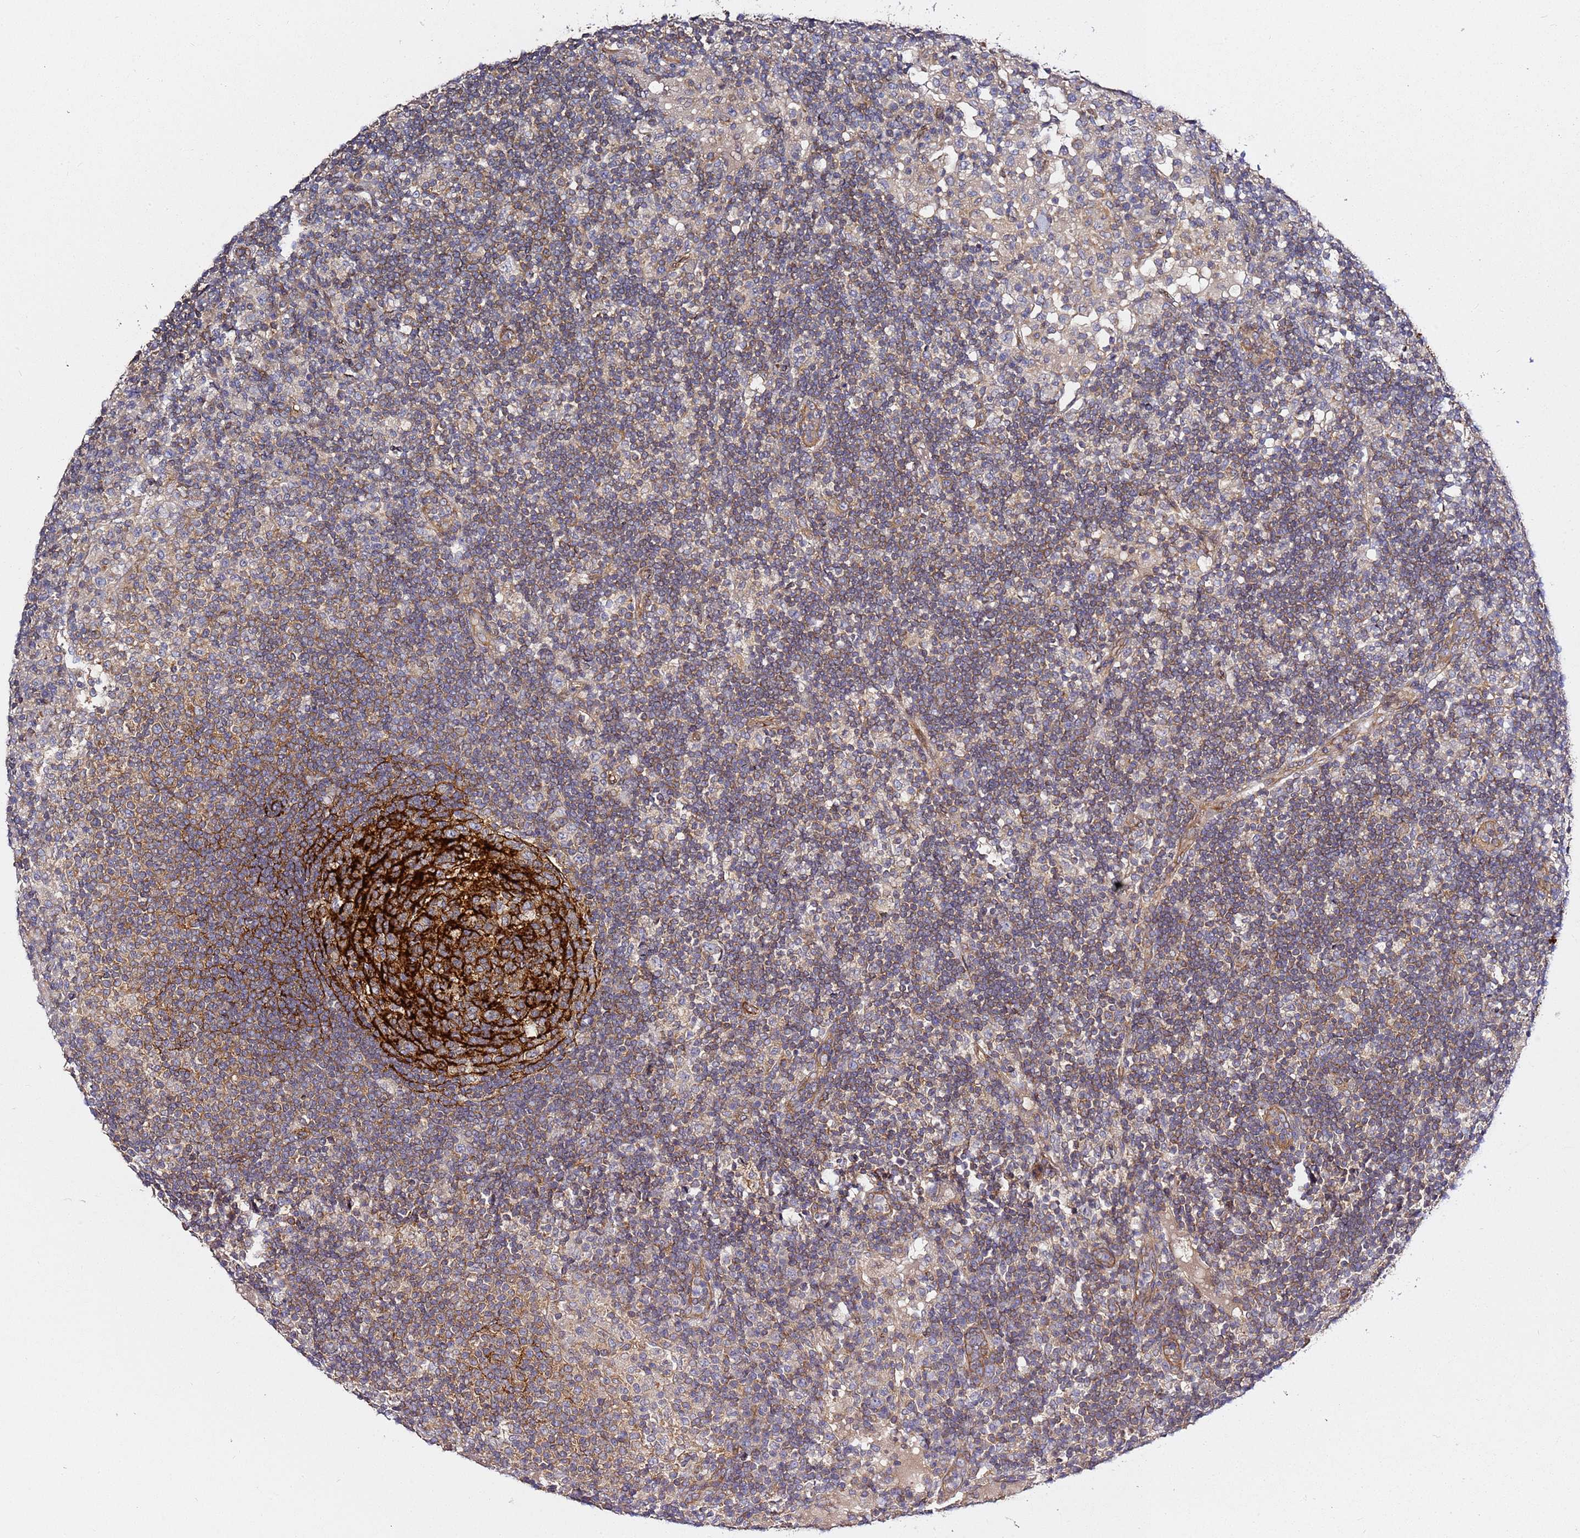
{"staining": {"intensity": "moderate", "quantity": ">75%", "location": "cytoplasmic/membranous"}, "tissue": "lymph node", "cell_type": "Germinal center cells", "image_type": "normal", "snomed": [{"axis": "morphology", "description": "Normal tissue, NOS"}, {"axis": "topography", "description": "Lymph node"}], "caption": "Lymph node stained for a protein shows moderate cytoplasmic/membranous positivity in germinal center cells. (IHC, brightfield microscopy, high magnification).", "gene": "GNL1", "patient": {"sex": "female", "age": 53}}